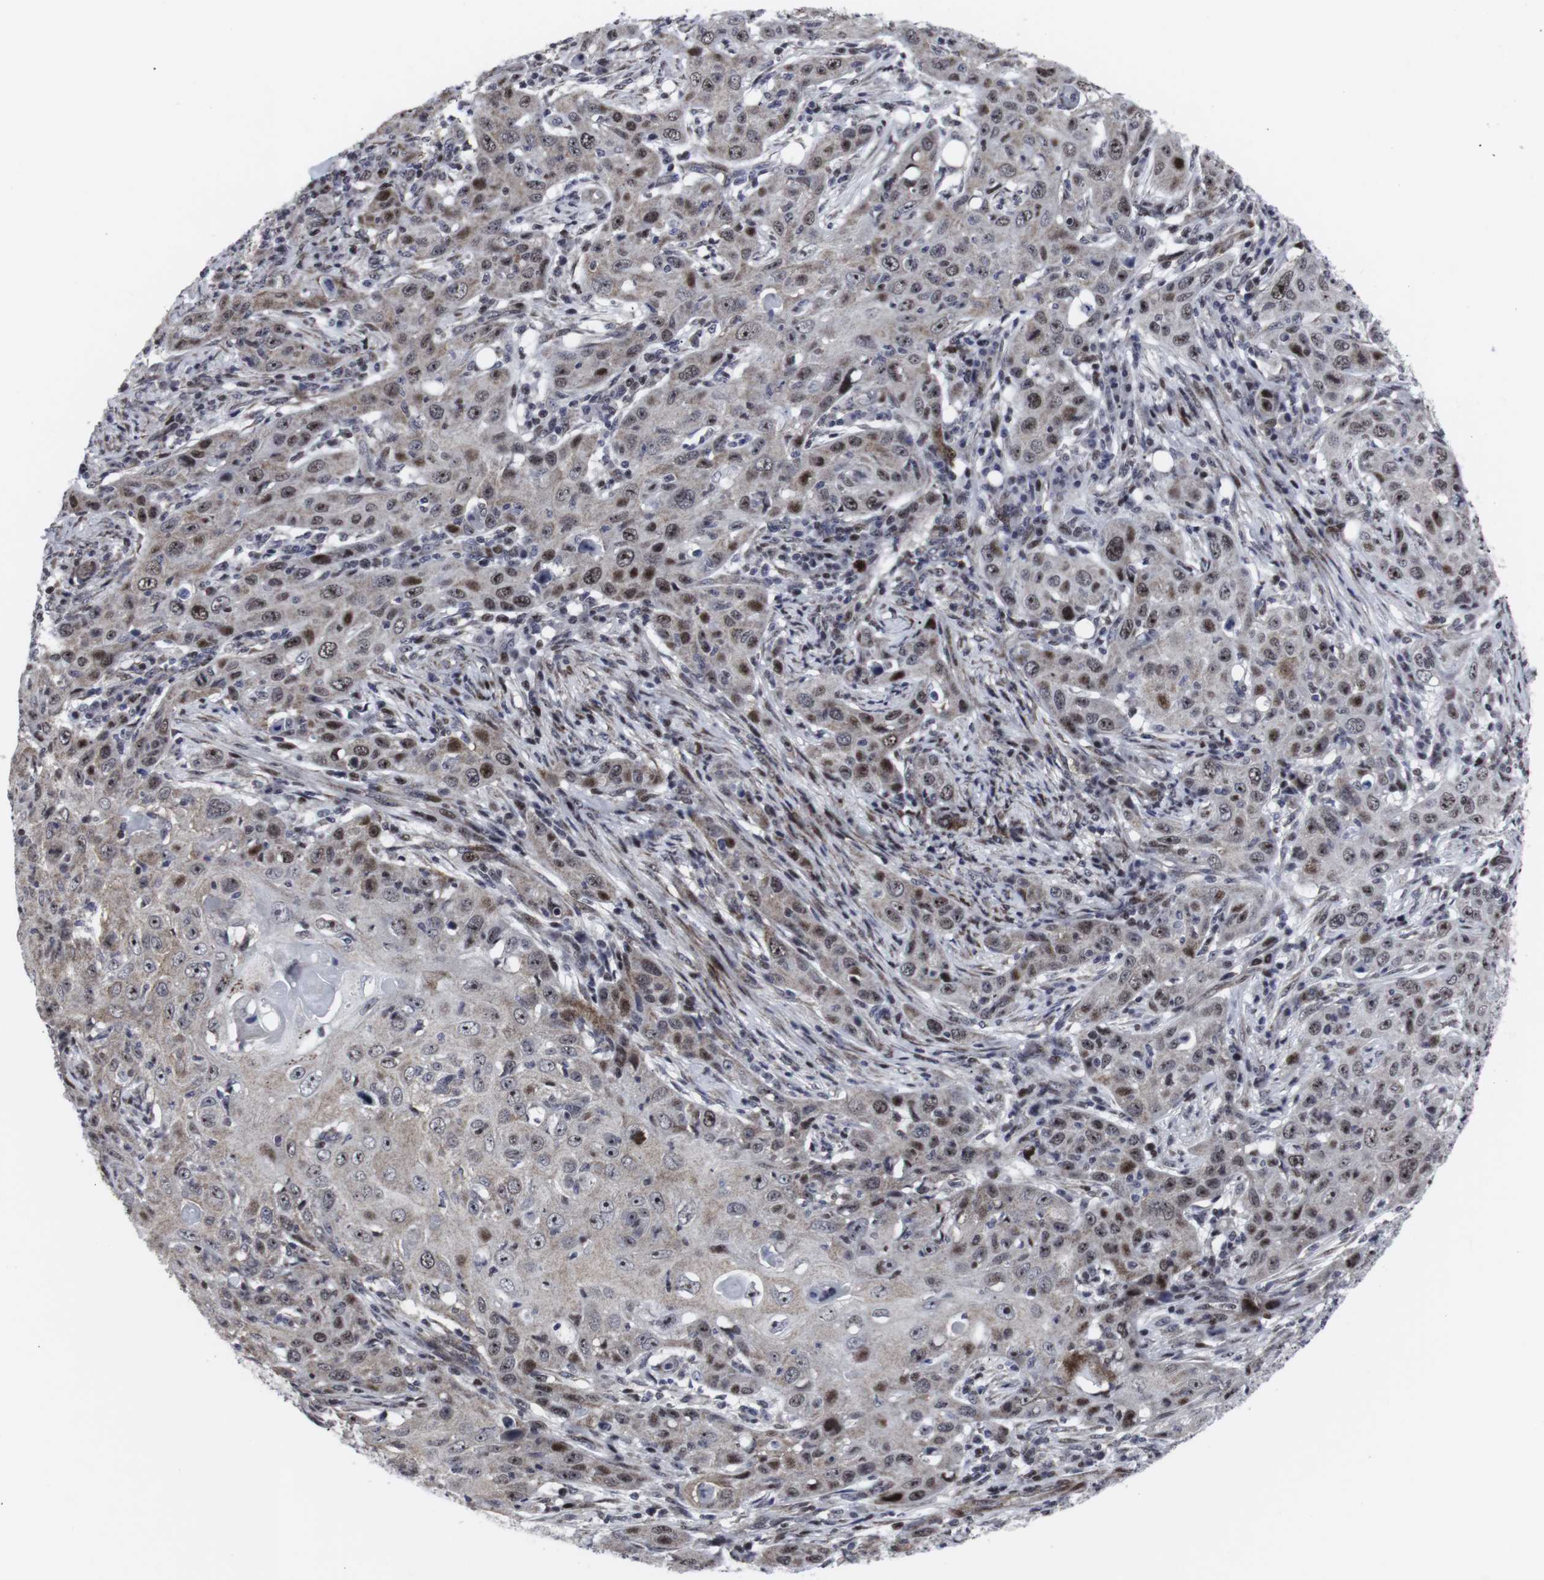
{"staining": {"intensity": "moderate", "quantity": "25%-75%", "location": "nuclear"}, "tissue": "skin cancer", "cell_type": "Tumor cells", "image_type": "cancer", "snomed": [{"axis": "morphology", "description": "Squamous cell carcinoma, NOS"}, {"axis": "topography", "description": "Skin"}], "caption": "The micrograph exhibits a brown stain indicating the presence of a protein in the nuclear of tumor cells in skin cancer (squamous cell carcinoma).", "gene": "MLH1", "patient": {"sex": "female", "age": 88}}